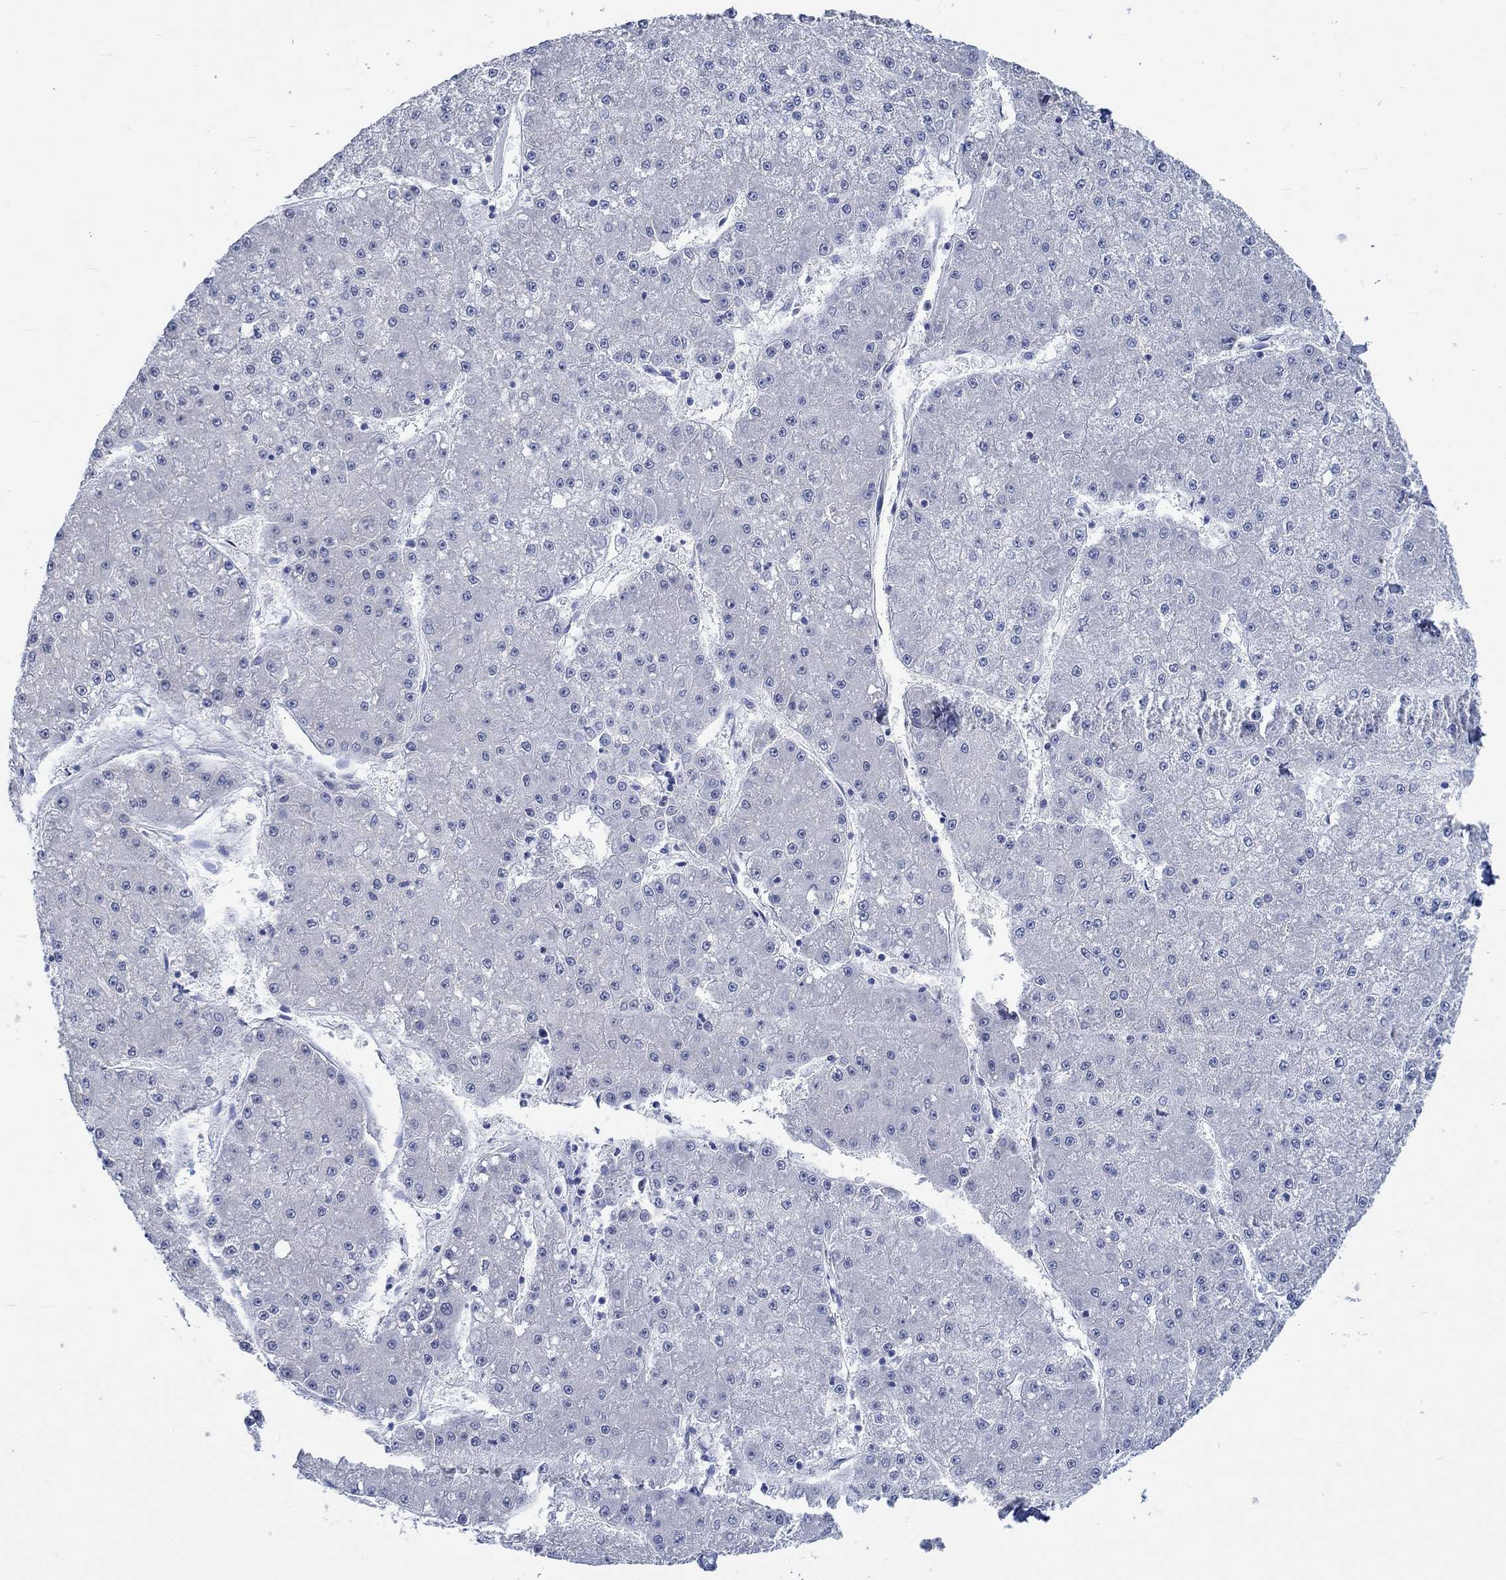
{"staining": {"intensity": "negative", "quantity": "none", "location": "none"}, "tissue": "liver cancer", "cell_type": "Tumor cells", "image_type": "cancer", "snomed": [{"axis": "morphology", "description": "Carcinoma, Hepatocellular, NOS"}, {"axis": "topography", "description": "Liver"}], "caption": "DAB immunohistochemical staining of liver hepatocellular carcinoma displays no significant staining in tumor cells.", "gene": "C4orf47", "patient": {"sex": "male", "age": 73}}